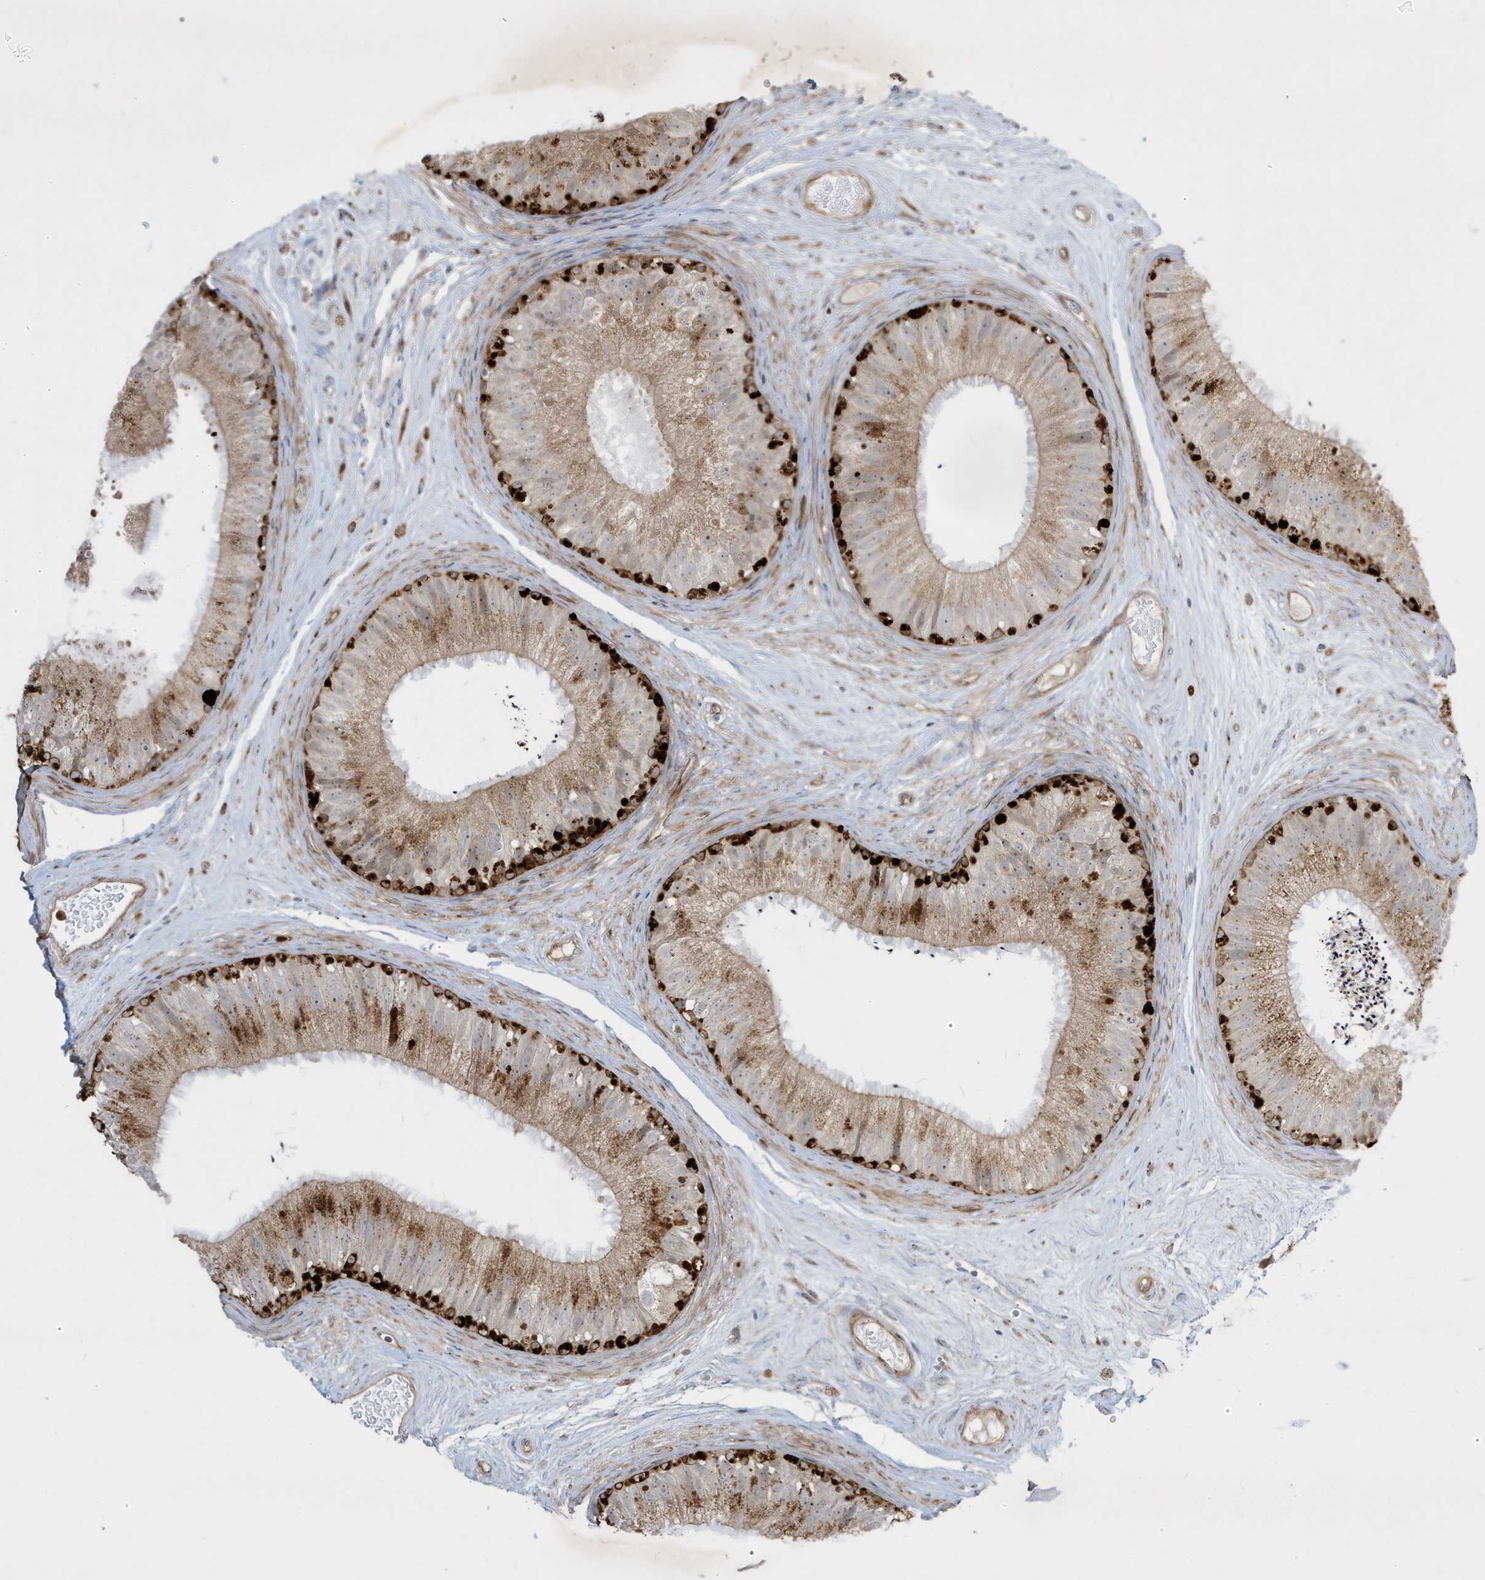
{"staining": {"intensity": "strong", "quantity": "<25%", "location": "cytoplasmic/membranous"}, "tissue": "epididymis", "cell_type": "Glandular cells", "image_type": "normal", "snomed": [{"axis": "morphology", "description": "Normal tissue, NOS"}, {"axis": "topography", "description": "Epididymis"}], "caption": "Immunohistochemistry histopathology image of normal human epididymis stained for a protein (brown), which reveals medium levels of strong cytoplasmic/membranous positivity in about <25% of glandular cells.", "gene": "IFT57", "patient": {"sex": "male", "age": 77}}